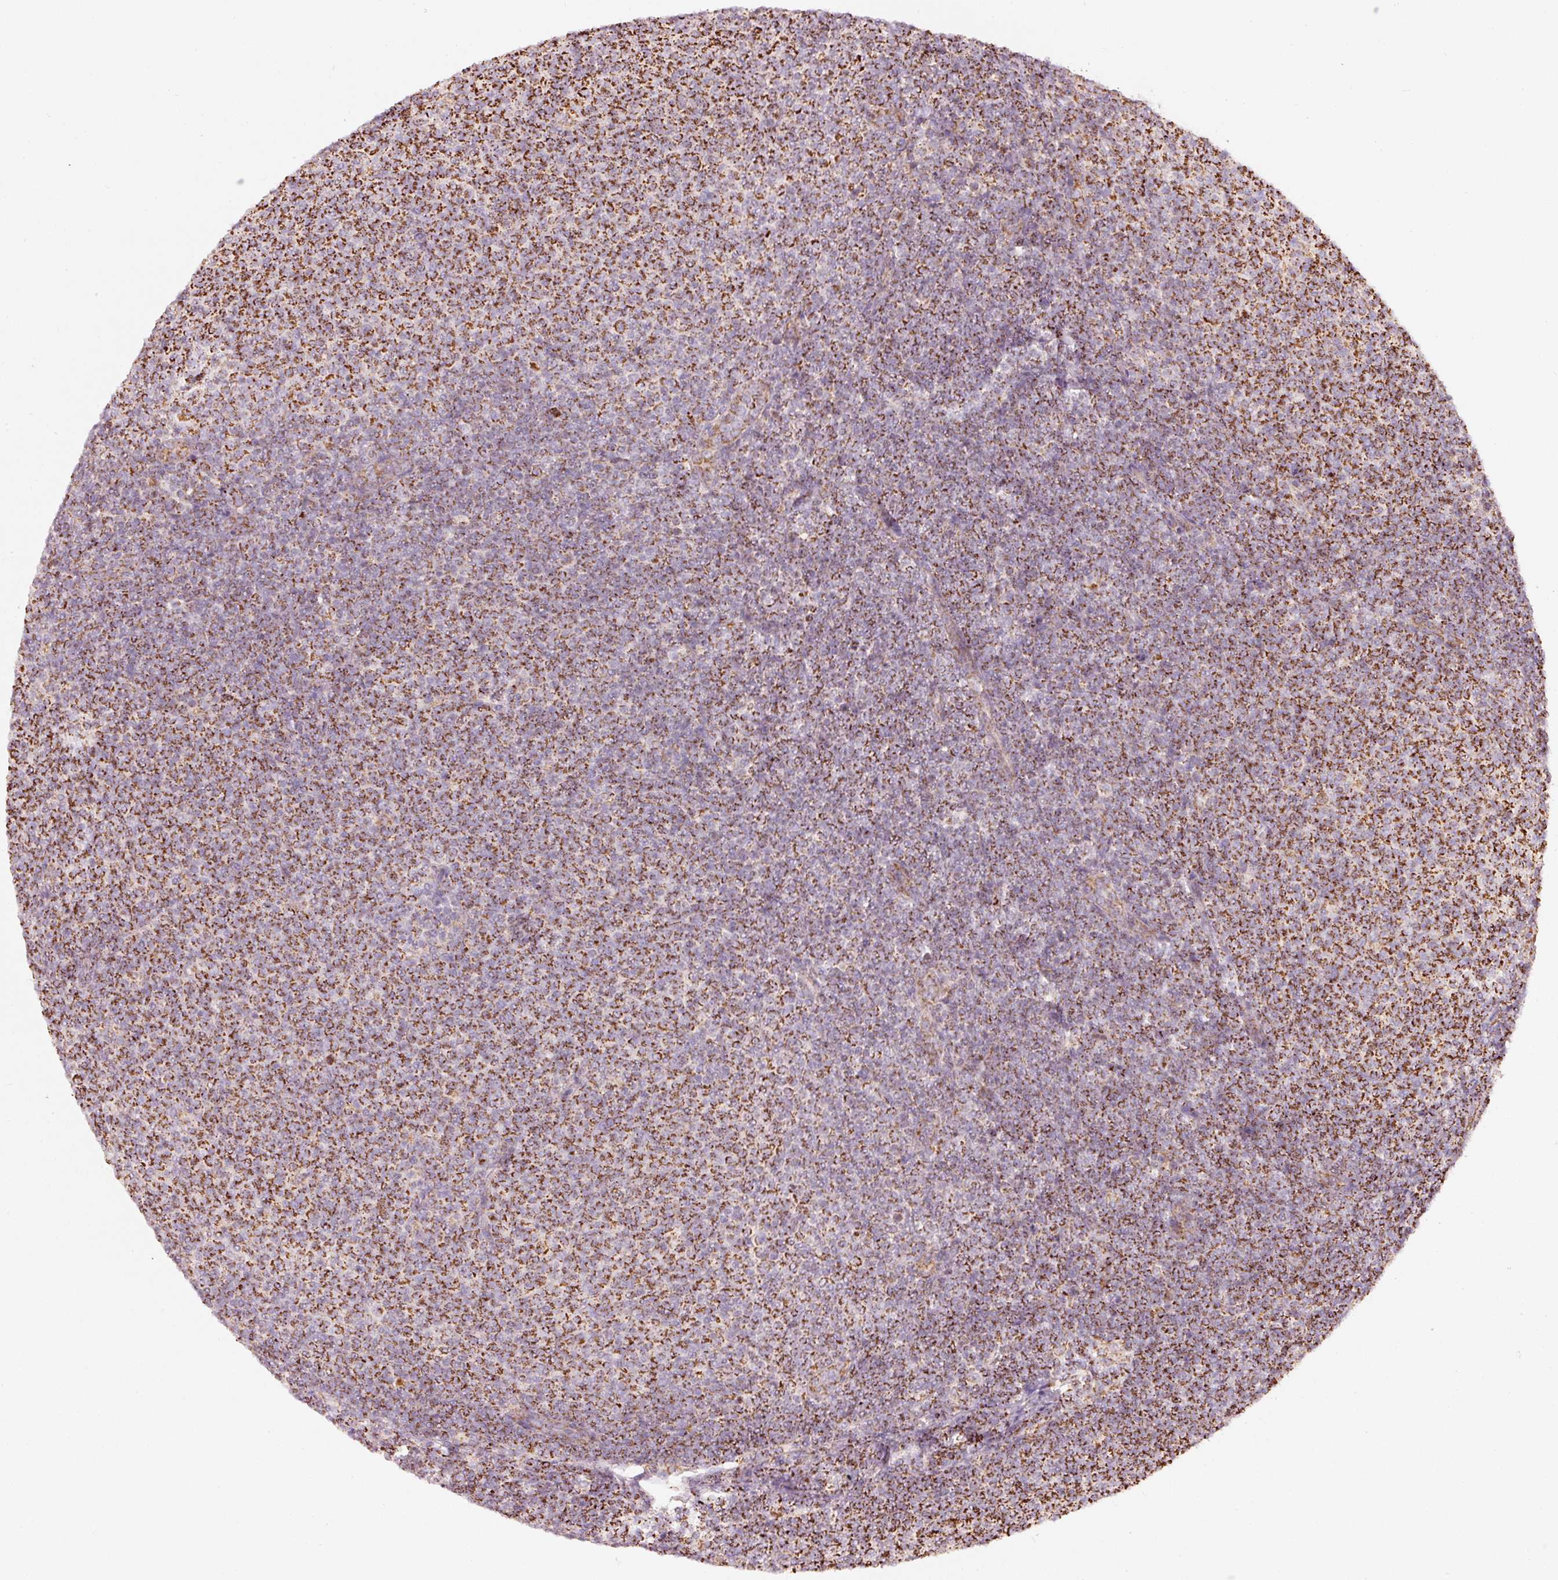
{"staining": {"intensity": "moderate", "quantity": ">75%", "location": "cytoplasmic/membranous"}, "tissue": "lymphoma", "cell_type": "Tumor cells", "image_type": "cancer", "snomed": [{"axis": "morphology", "description": "Malignant lymphoma, non-Hodgkin's type, Low grade"}, {"axis": "topography", "description": "Lymph node"}], "caption": "Malignant lymphoma, non-Hodgkin's type (low-grade) tissue reveals moderate cytoplasmic/membranous expression in about >75% of tumor cells The staining was performed using DAB (3,3'-diaminobenzidine), with brown indicating positive protein expression. Nuclei are stained blue with hematoxylin.", "gene": "C17orf98", "patient": {"sex": "male", "age": 66}}